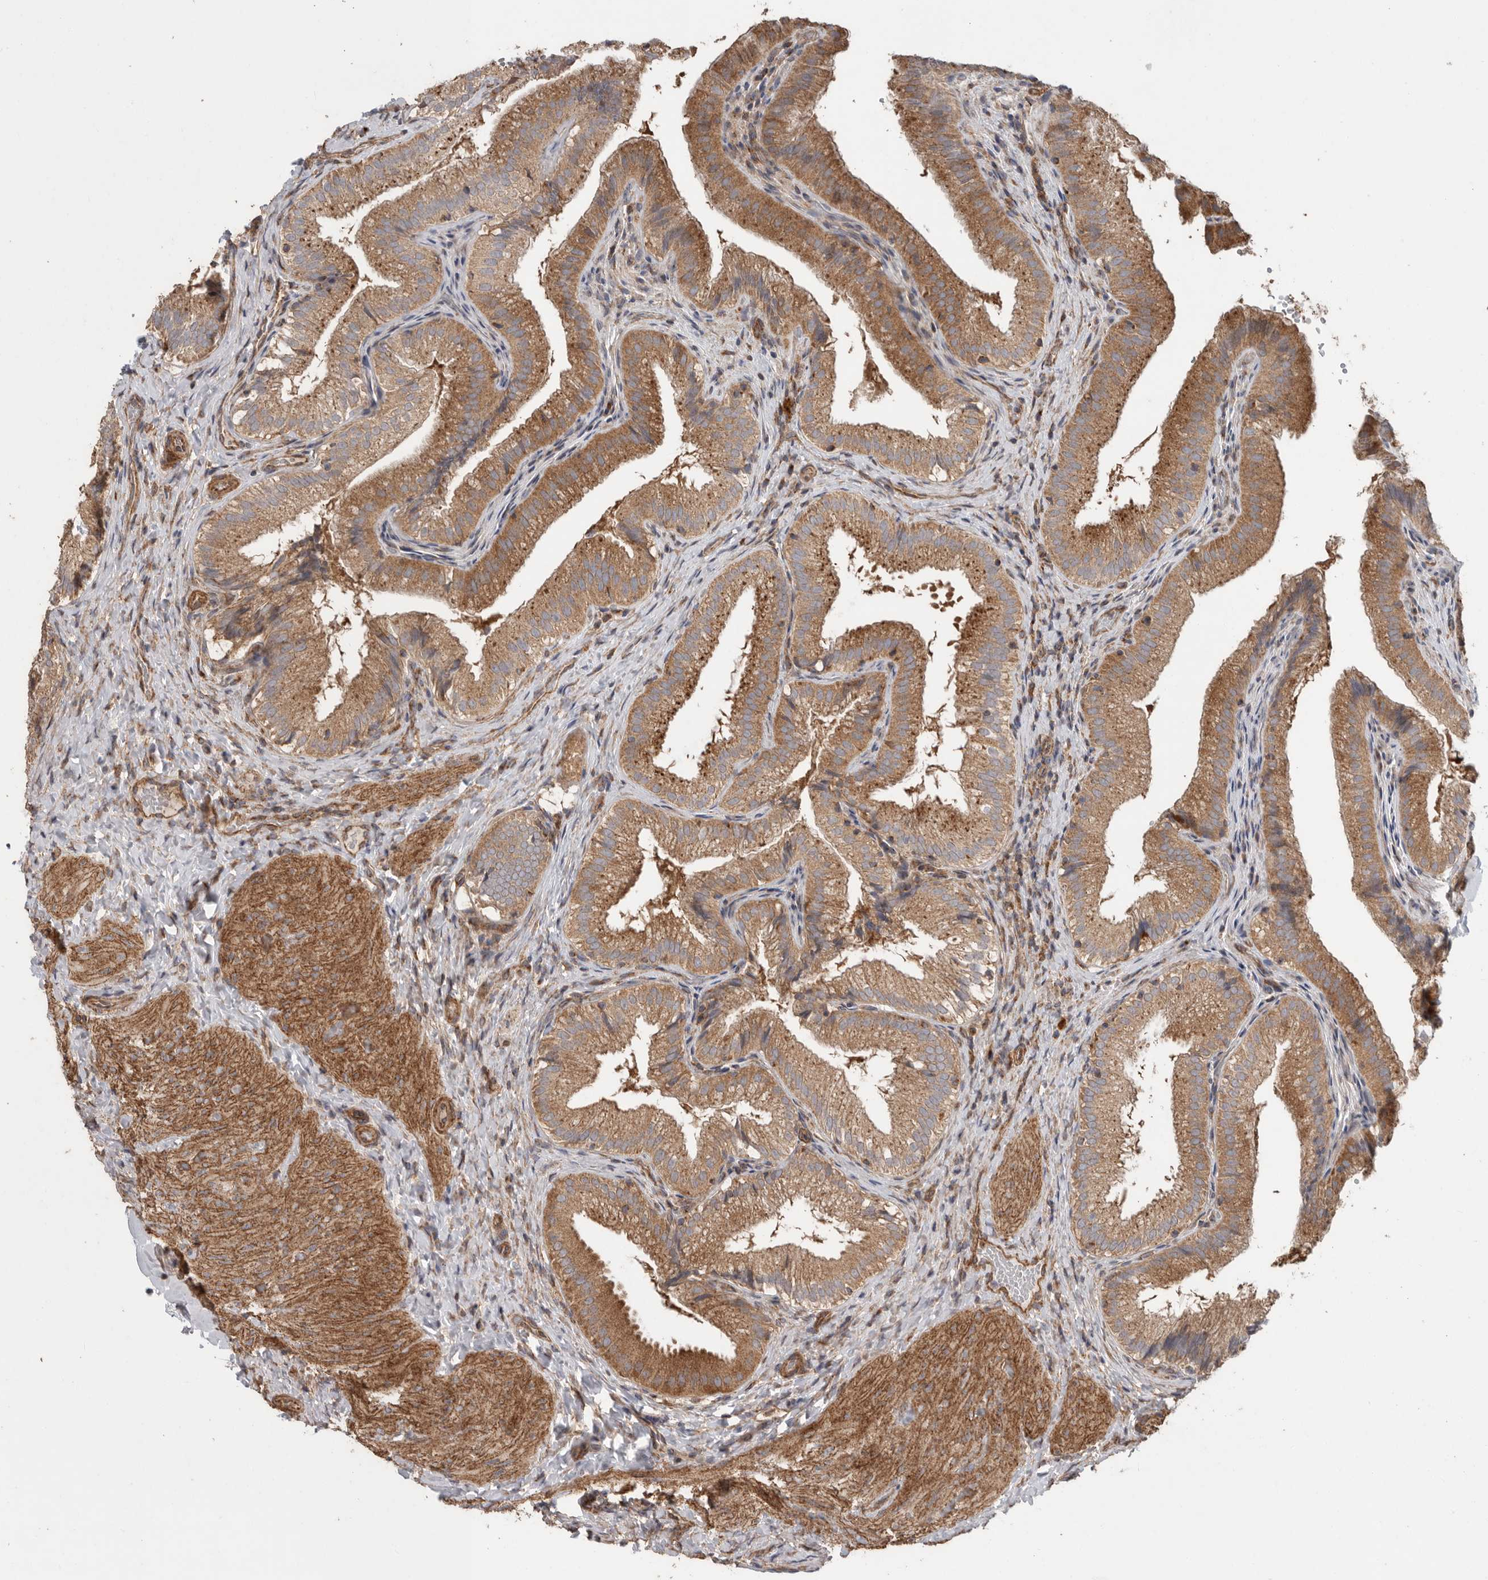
{"staining": {"intensity": "strong", "quantity": ">75%", "location": "cytoplasmic/membranous"}, "tissue": "gallbladder", "cell_type": "Glandular cells", "image_type": "normal", "snomed": [{"axis": "morphology", "description": "Normal tissue, NOS"}, {"axis": "topography", "description": "Gallbladder"}], "caption": "Protein staining by immunohistochemistry exhibits strong cytoplasmic/membranous expression in about >75% of glandular cells in unremarkable gallbladder. (brown staining indicates protein expression, while blue staining denotes nuclei).", "gene": "PODXL2", "patient": {"sex": "female", "age": 30}}